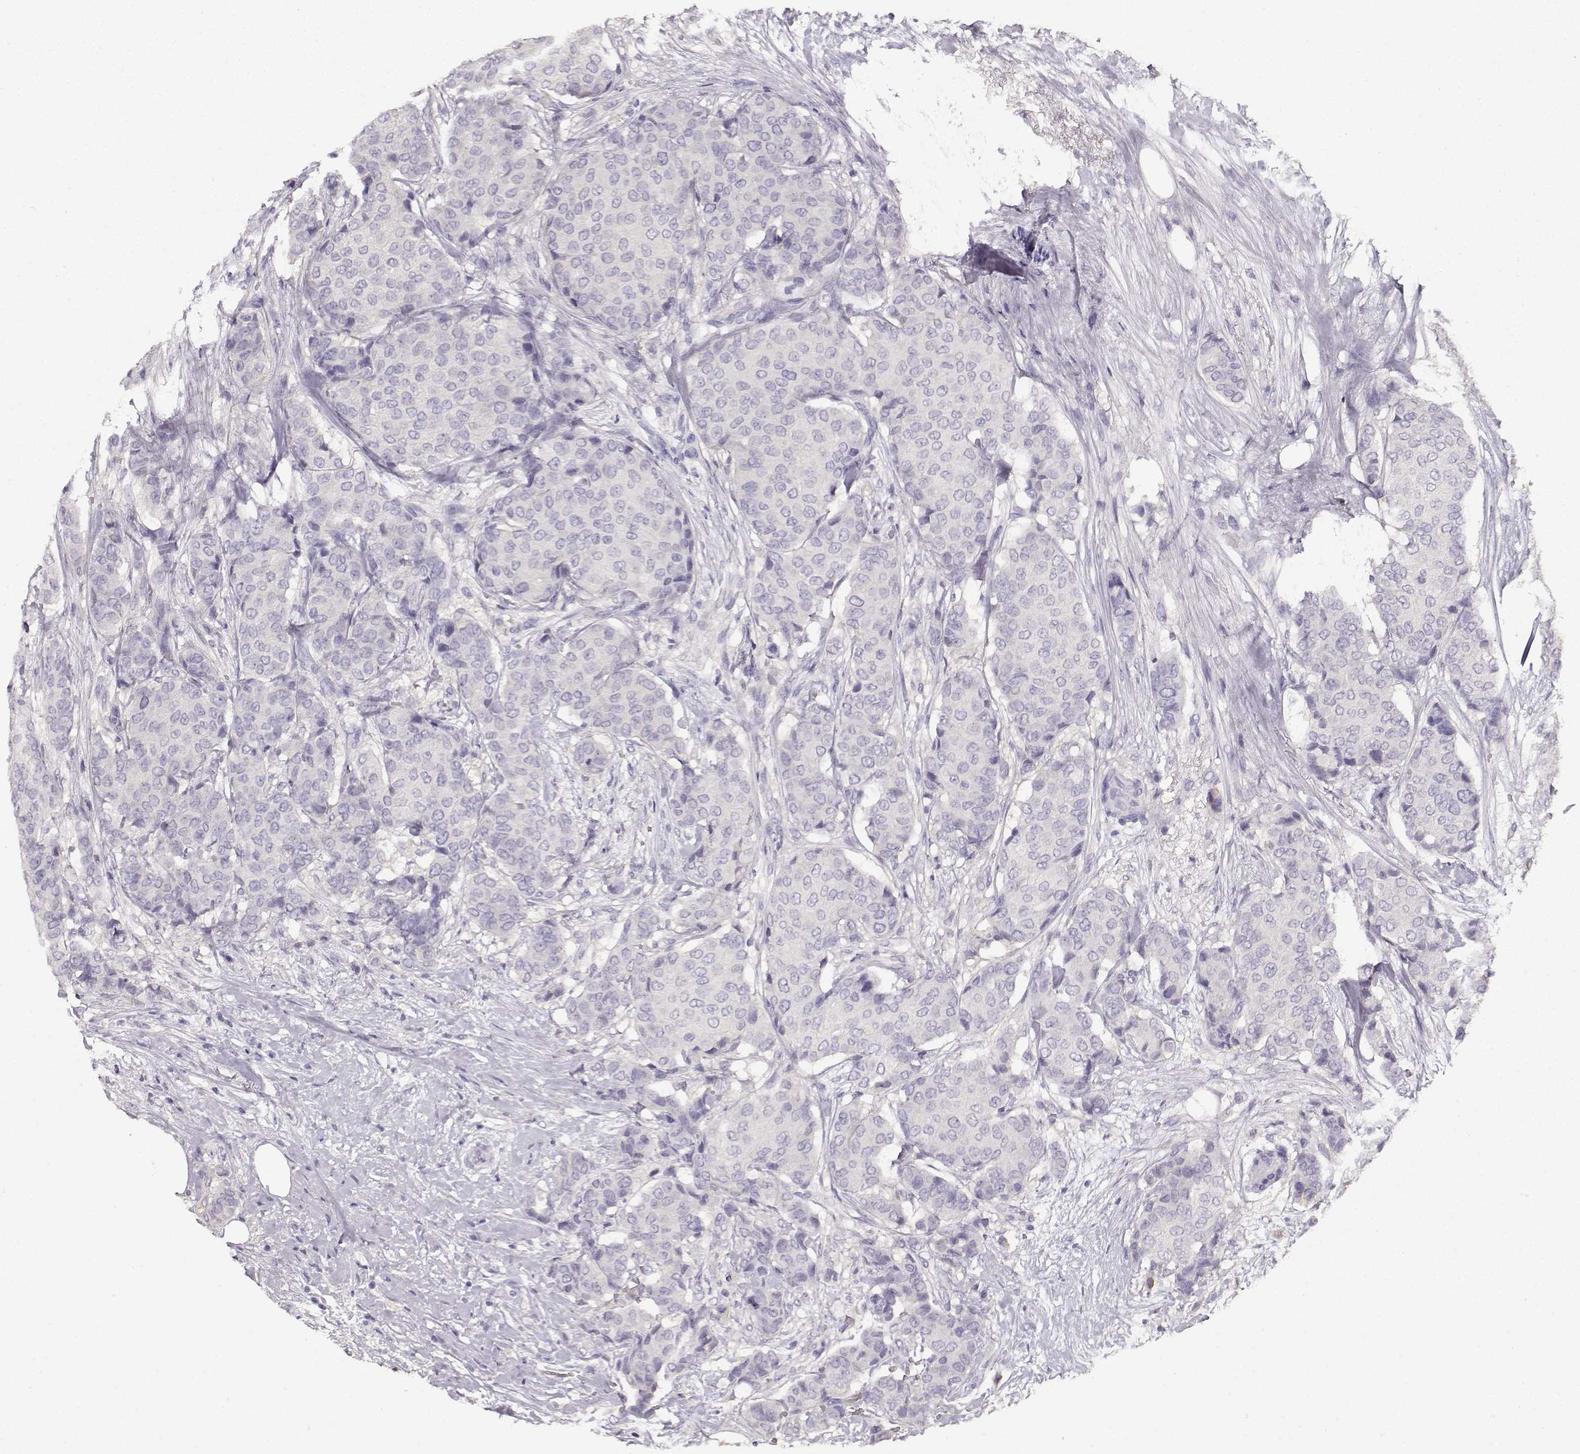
{"staining": {"intensity": "negative", "quantity": "none", "location": "none"}, "tissue": "breast cancer", "cell_type": "Tumor cells", "image_type": "cancer", "snomed": [{"axis": "morphology", "description": "Duct carcinoma"}, {"axis": "topography", "description": "Breast"}], "caption": "Human infiltrating ductal carcinoma (breast) stained for a protein using immunohistochemistry reveals no expression in tumor cells.", "gene": "NDRG4", "patient": {"sex": "female", "age": 75}}